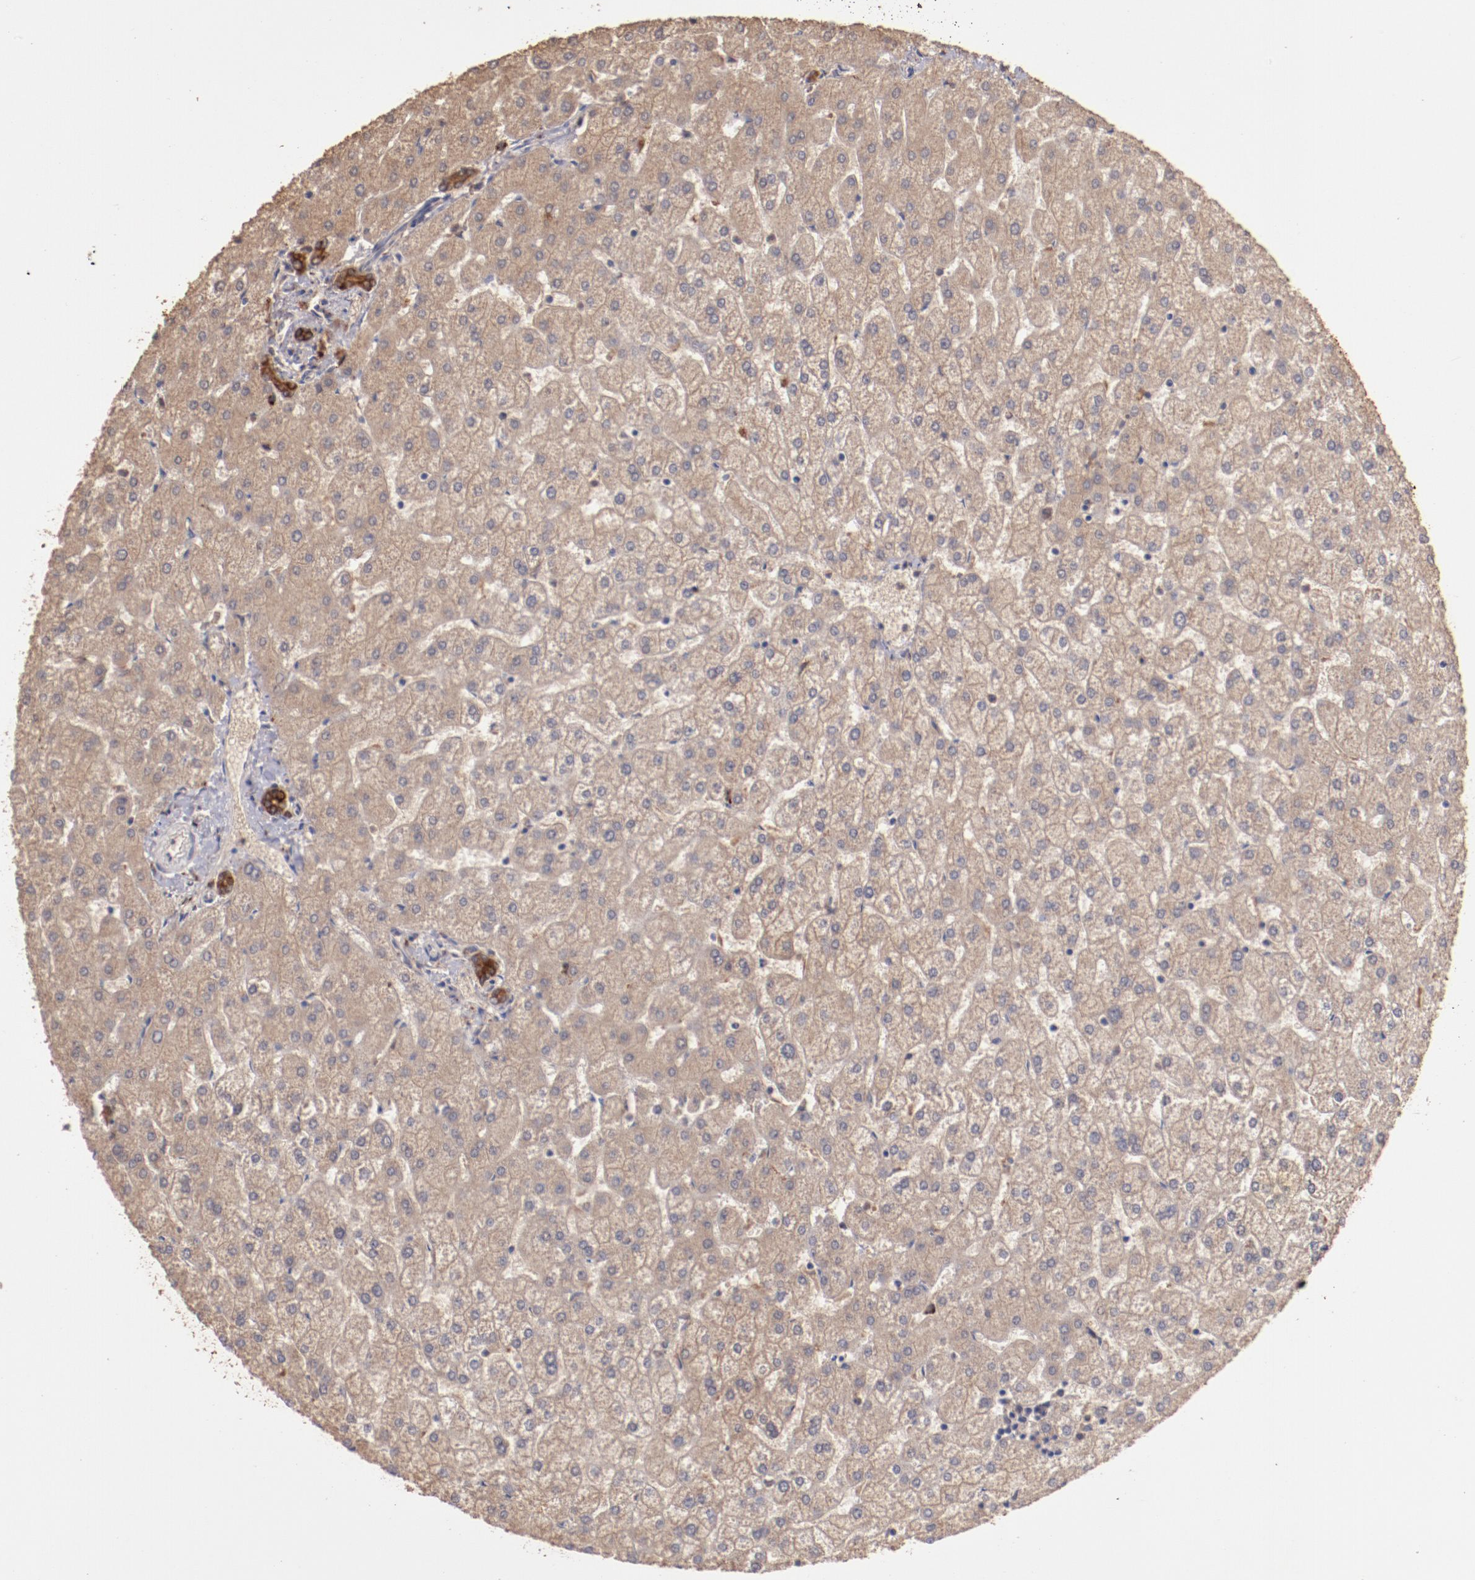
{"staining": {"intensity": "moderate", "quantity": ">75%", "location": "cytoplasmic/membranous"}, "tissue": "liver", "cell_type": "Cholangiocytes", "image_type": "normal", "snomed": [{"axis": "morphology", "description": "Normal tissue, NOS"}, {"axis": "topography", "description": "Liver"}], "caption": "DAB (3,3'-diaminobenzidine) immunohistochemical staining of normal liver displays moderate cytoplasmic/membranous protein expression in approximately >75% of cholangiocytes.", "gene": "SRRD", "patient": {"sex": "female", "age": 32}}